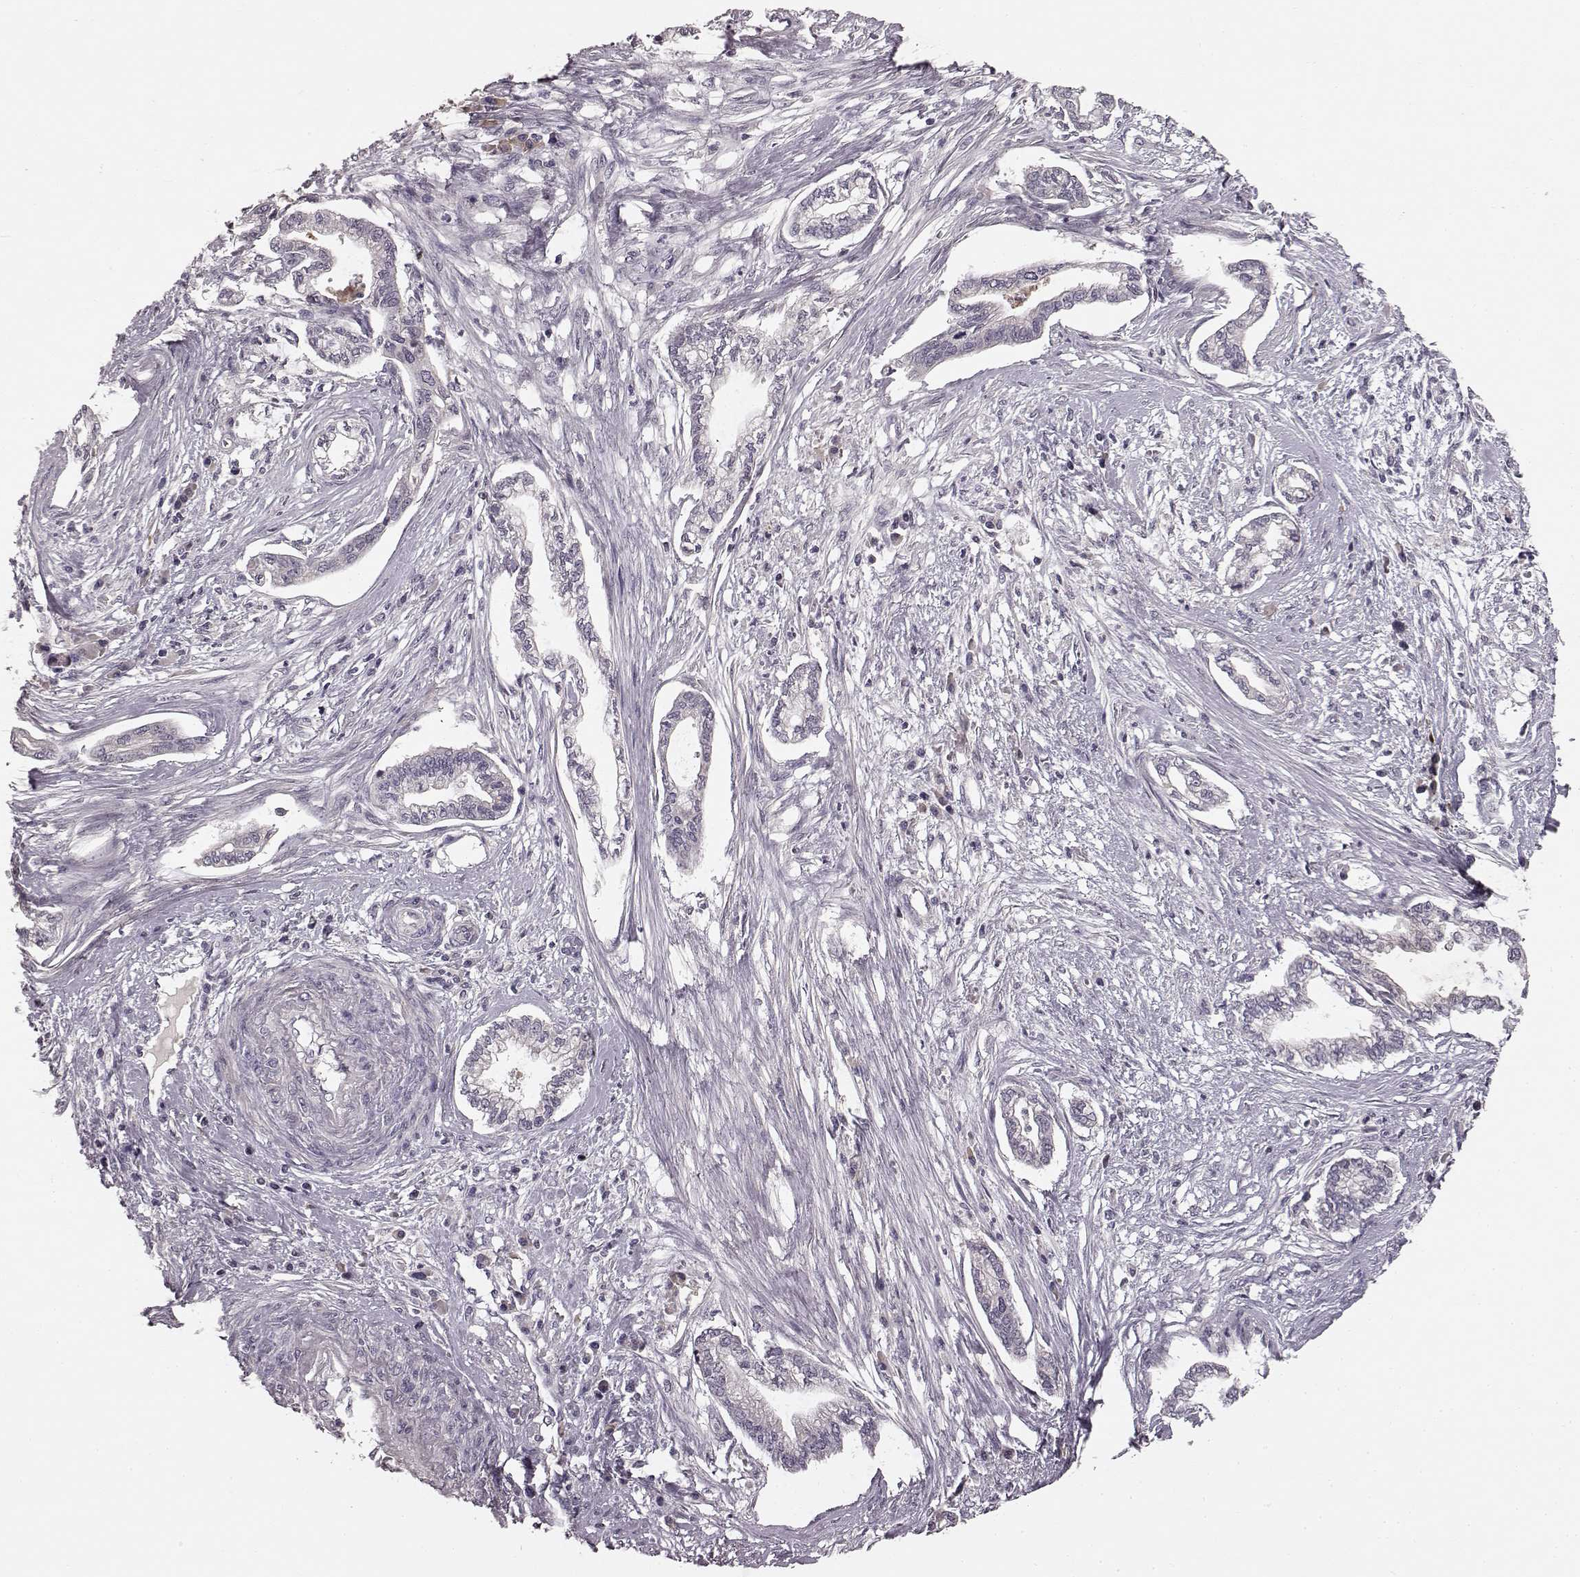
{"staining": {"intensity": "negative", "quantity": "none", "location": "none"}, "tissue": "cervical cancer", "cell_type": "Tumor cells", "image_type": "cancer", "snomed": [{"axis": "morphology", "description": "Adenocarcinoma, NOS"}, {"axis": "topography", "description": "Cervix"}], "caption": "This micrograph is of cervical adenocarcinoma stained with immunohistochemistry (IHC) to label a protein in brown with the nuclei are counter-stained blue. There is no positivity in tumor cells.", "gene": "SLC22A18", "patient": {"sex": "female", "age": 62}}